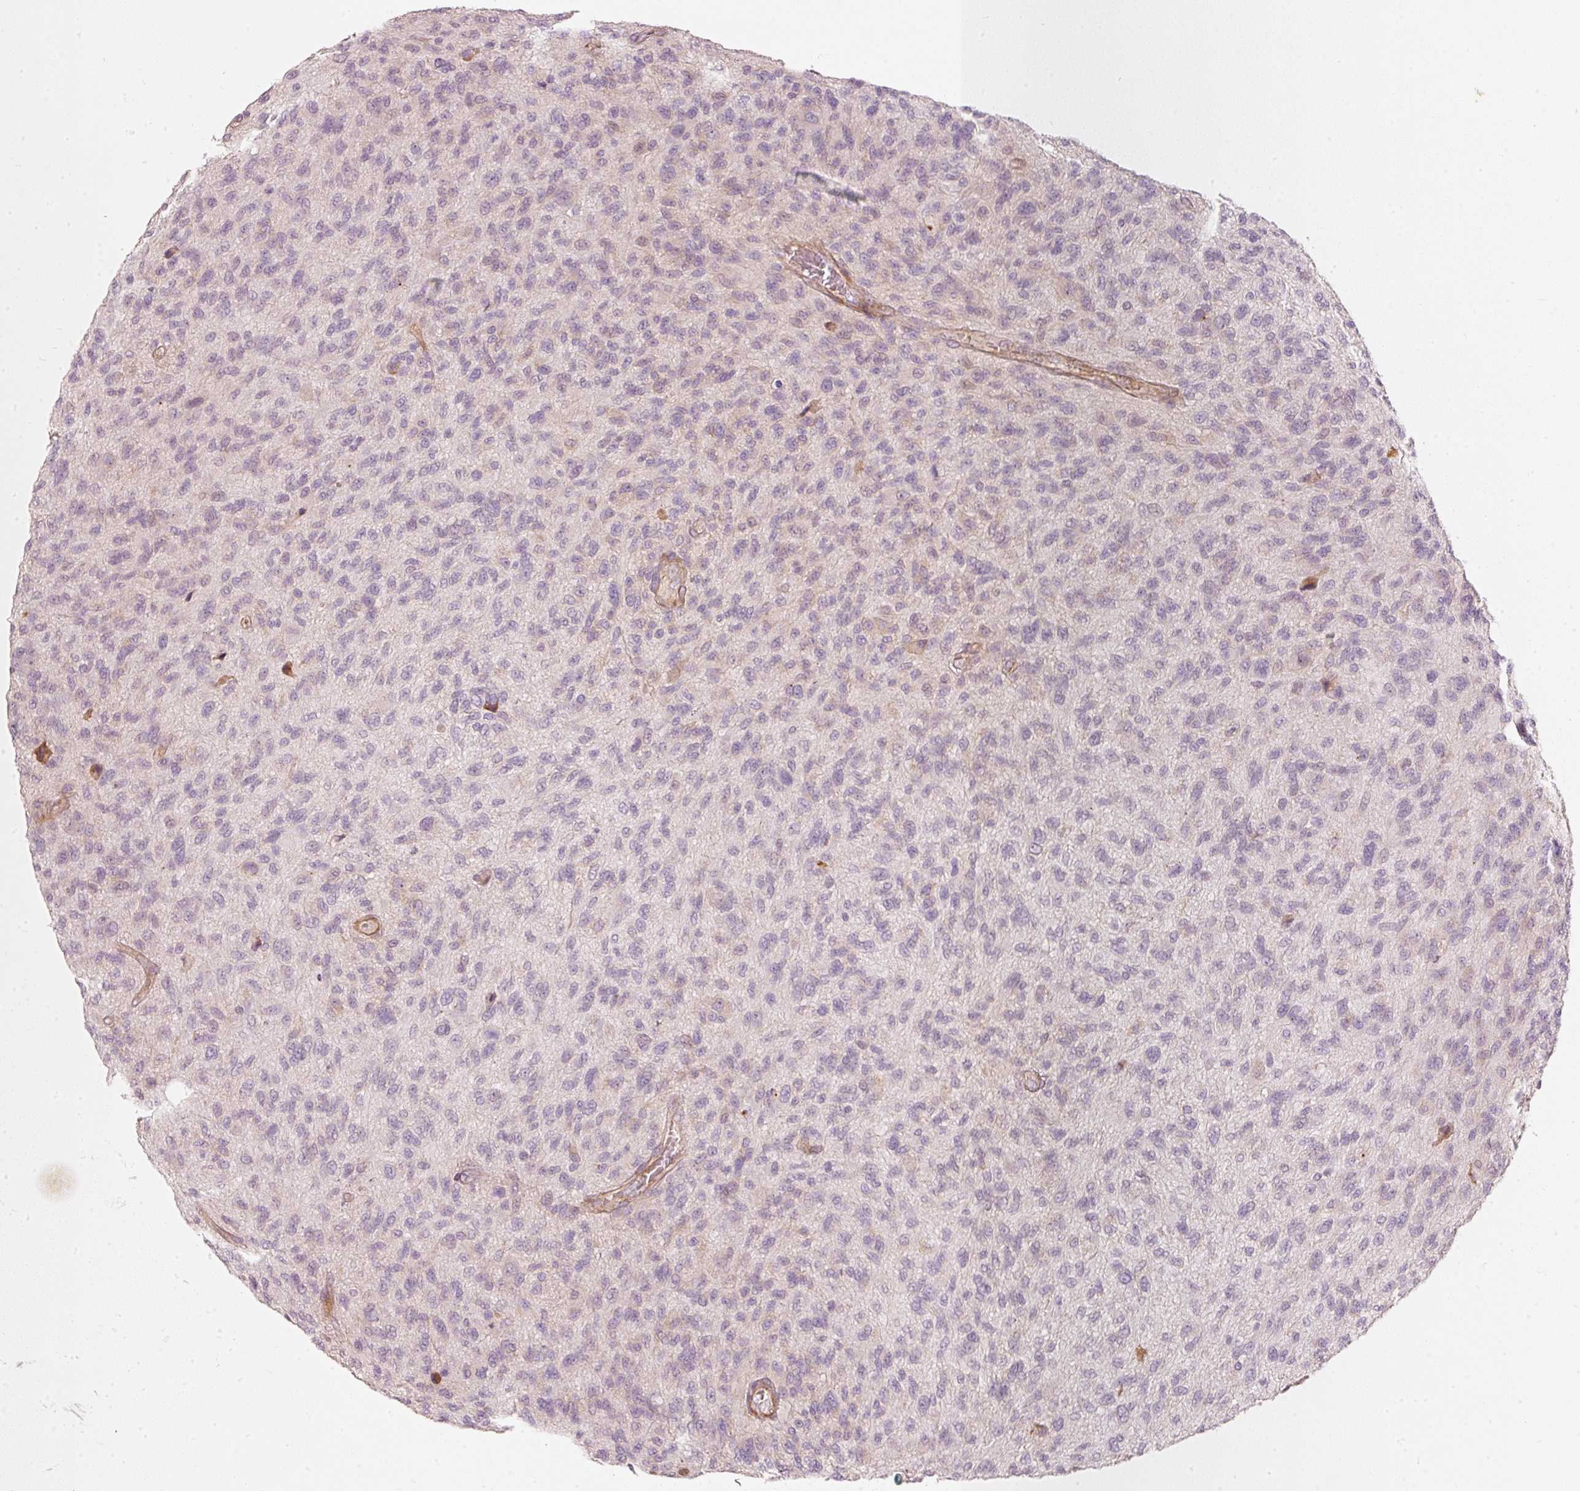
{"staining": {"intensity": "negative", "quantity": "none", "location": "none"}, "tissue": "glioma", "cell_type": "Tumor cells", "image_type": "cancer", "snomed": [{"axis": "morphology", "description": "Glioma, malignant, High grade"}, {"axis": "topography", "description": "Brain"}], "caption": "High magnification brightfield microscopy of glioma stained with DAB (brown) and counterstained with hematoxylin (blue): tumor cells show no significant staining.", "gene": "KCNQ1", "patient": {"sex": "male", "age": 47}}